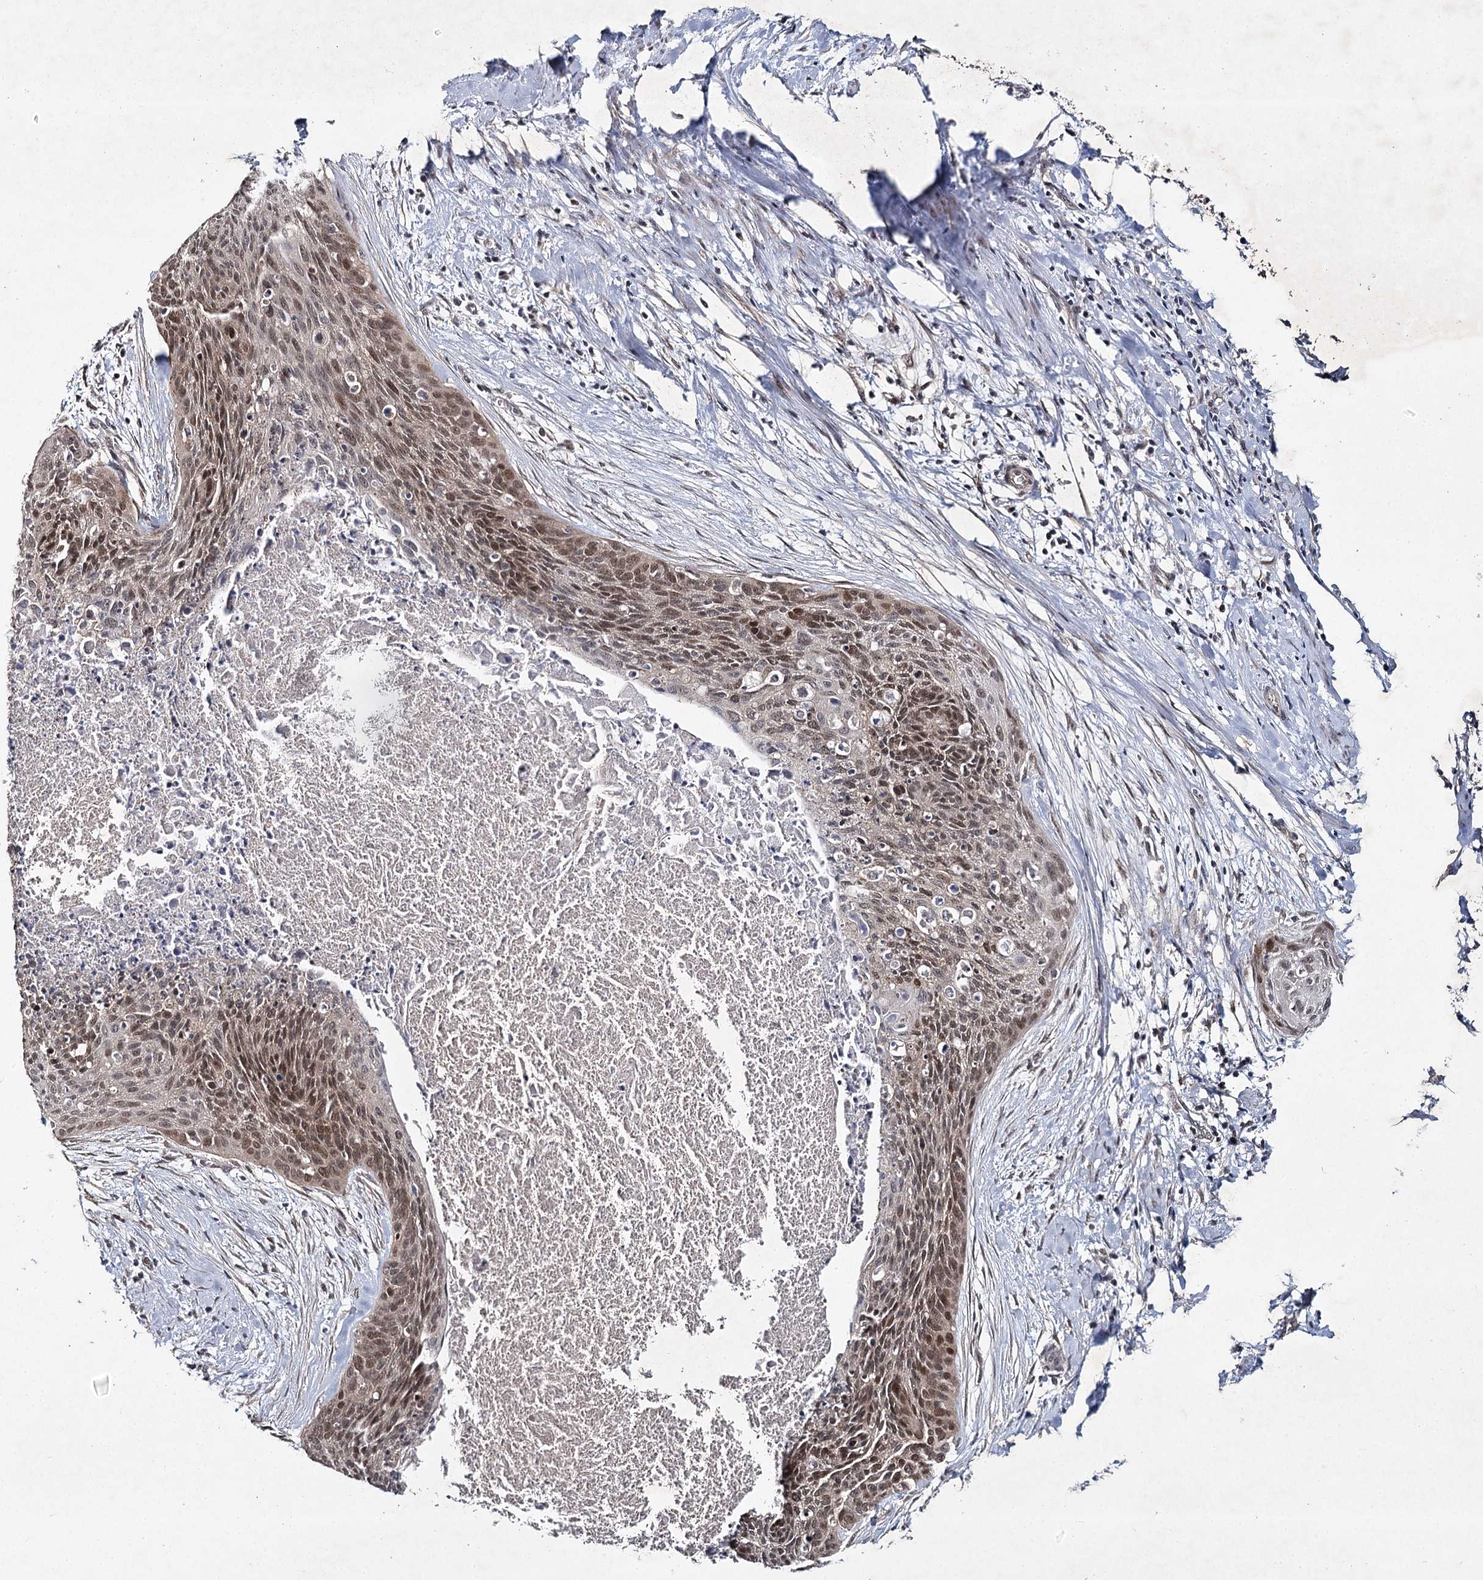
{"staining": {"intensity": "moderate", "quantity": ">75%", "location": "nuclear"}, "tissue": "cervical cancer", "cell_type": "Tumor cells", "image_type": "cancer", "snomed": [{"axis": "morphology", "description": "Squamous cell carcinoma, NOS"}, {"axis": "topography", "description": "Cervix"}], "caption": "Human cervical squamous cell carcinoma stained with a brown dye demonstrates moderate nuclear positive positivity in approximately >75% of tumor cells.", "gene": "DCUN1D4", "patient": {"sex": "female", "age": 55}}